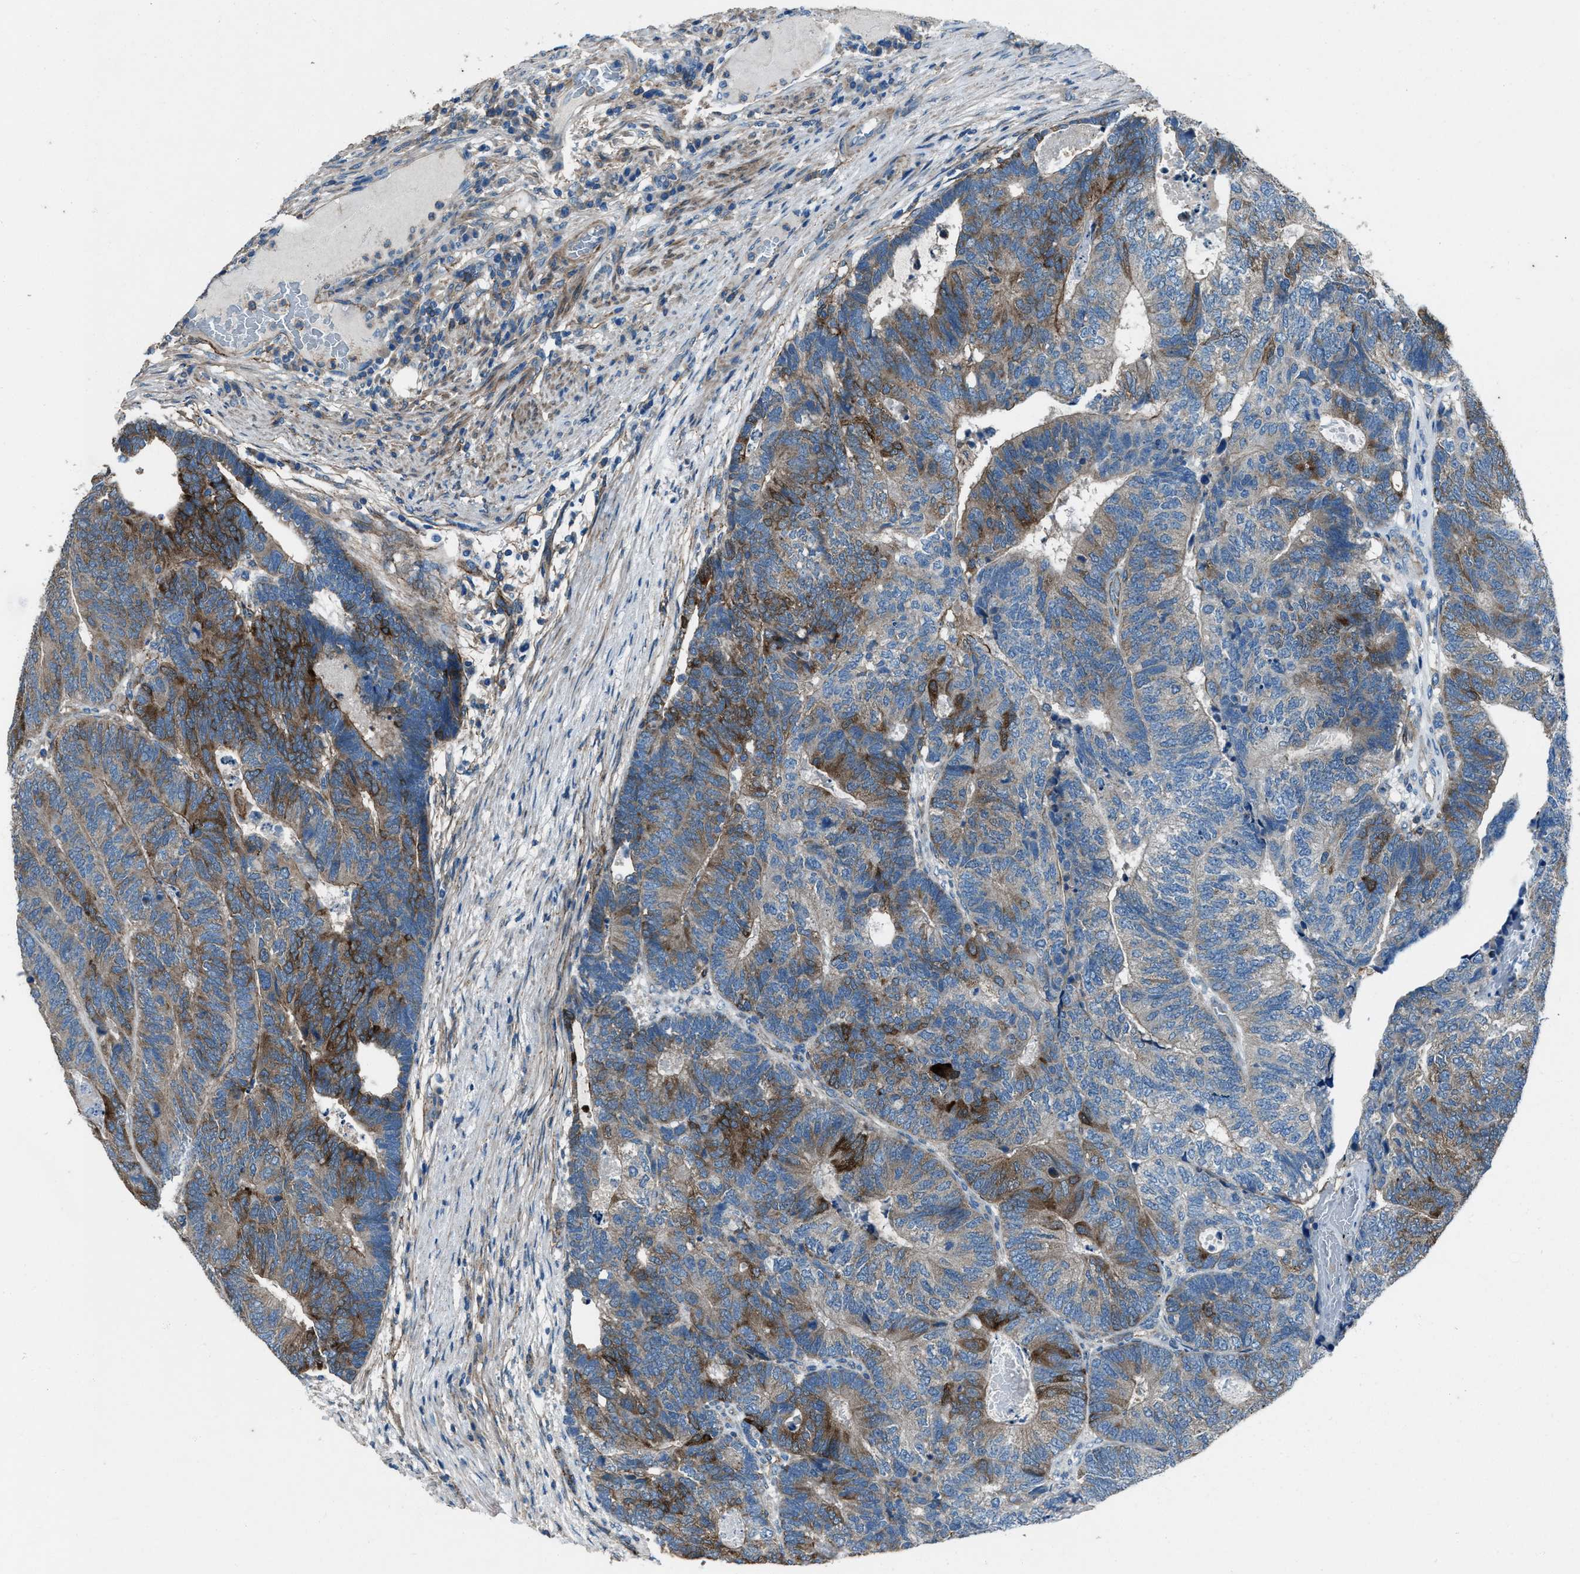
{"staining": {"intensity": "moderate", "quantity": ">75%", "location": "cytoplasmic/membranous"}, "tissue": "colorectal cancer", "cell_type": "Tumor cells", "image_type": "cancer", "snomed": [{"axis": "morphology", "description": "Adenocarcinoma, NOS"}, {"axis": "topography", "description": "Colon"}], "caption": "Tumor cells reveal medium levels of moderate cytoplasmic/membranous positivity in approximately >75% of cells in colorectal cancer. The staining was performed using DAB to visualize the protein expression in brown, while the nuclei were stained in blue with hematoxylin (Magnification: 20x).", "gene": "SVIL", "patient": {"sex": "female", "age": 67}}